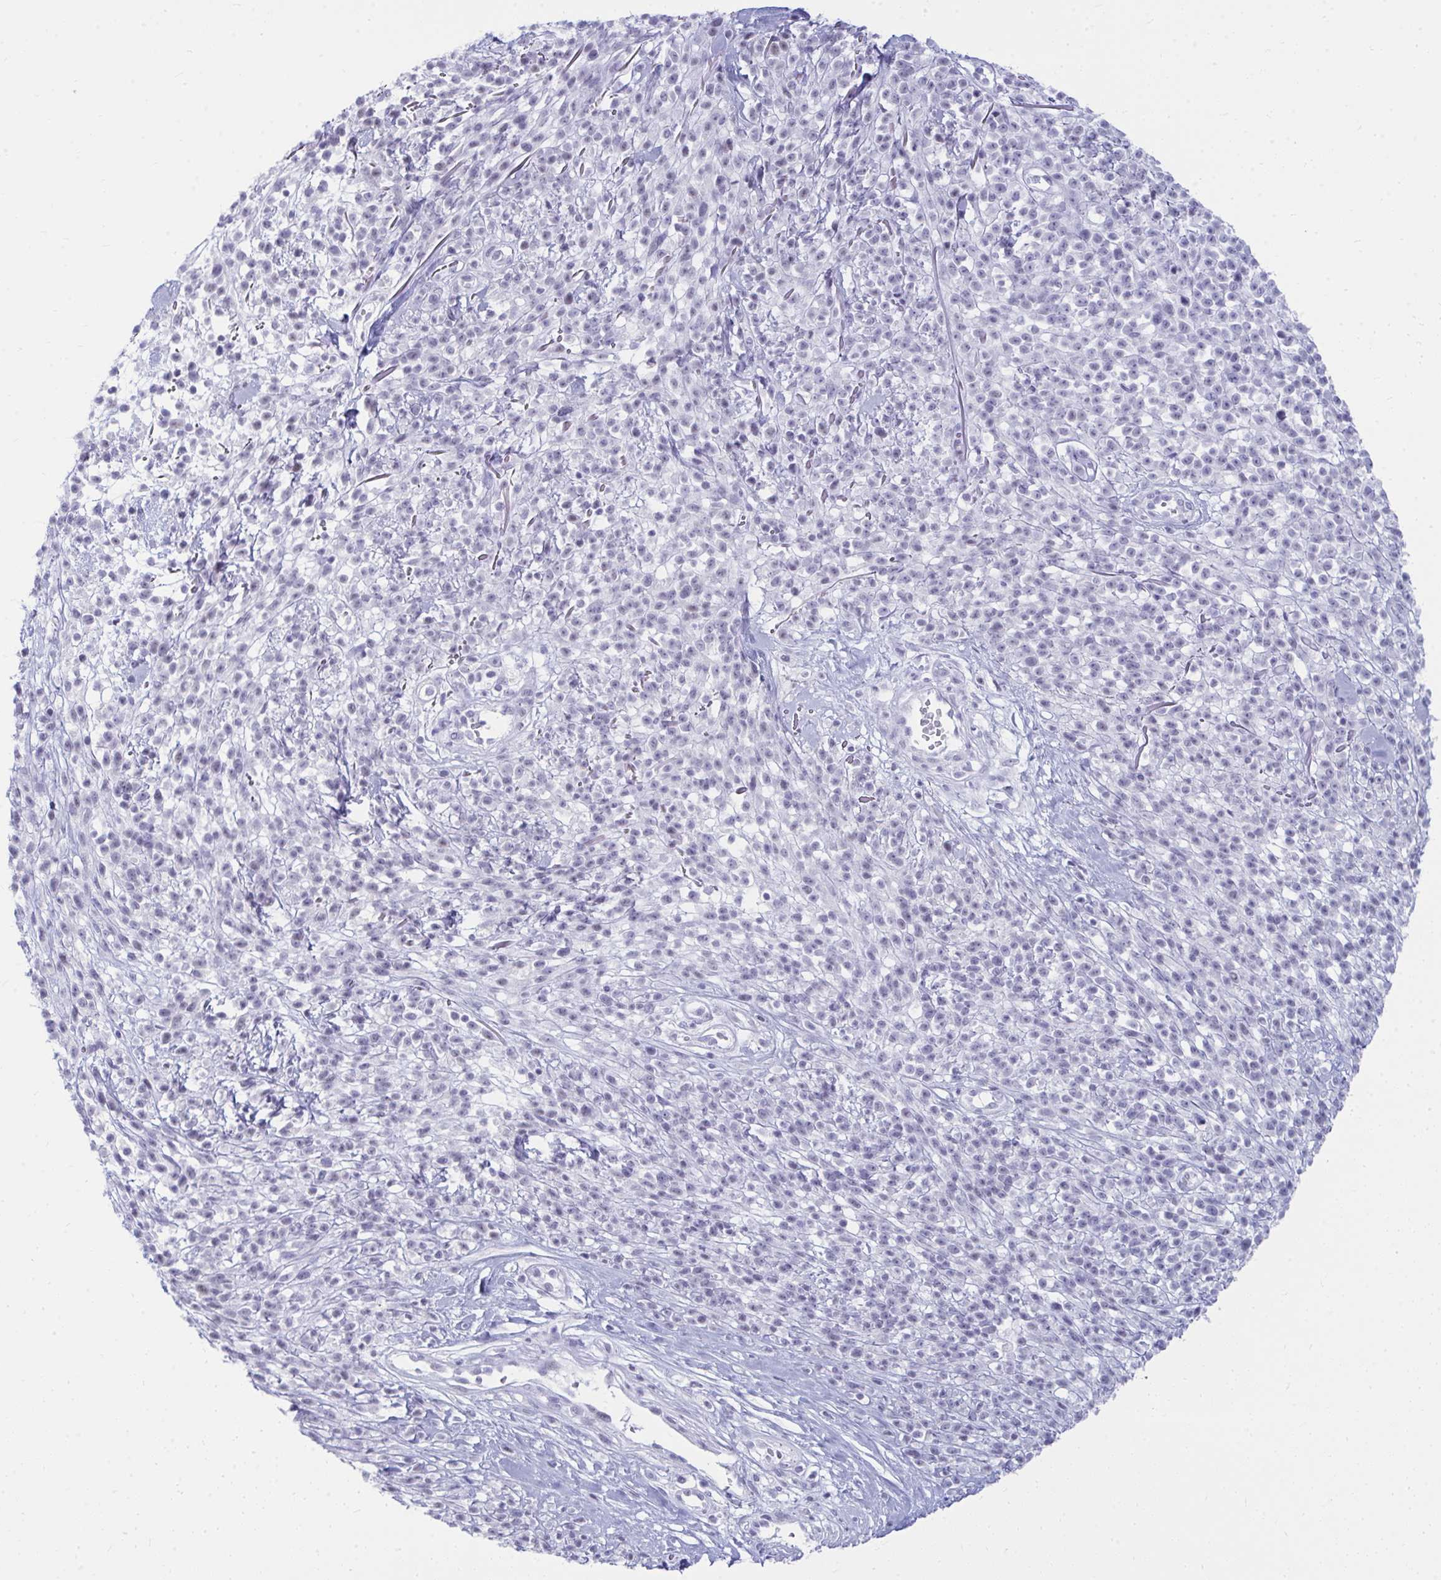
{"staining": {"intensity": "negative", "quantity": "none", "location": "none"}, "tissue": "melanoma", "cell_type": "Tumor cells", "image_type": "cancer", "snomed": [{"axis": "morphology", "description": "Malignant melanoma, NOS"}, {"axis": "topography", "description": "Skin"}, {"axis": "topography", "description": "Skin of trunk"}], "caption": "Immunohistochemical staining of human melanoma exhibits no significant staining in tumor cells. (DAB (3,3'-diaminobenzidine) IHC, high magnification).", "gene": "OR5F1", "patient": {"sex": "male", "age": 74}}